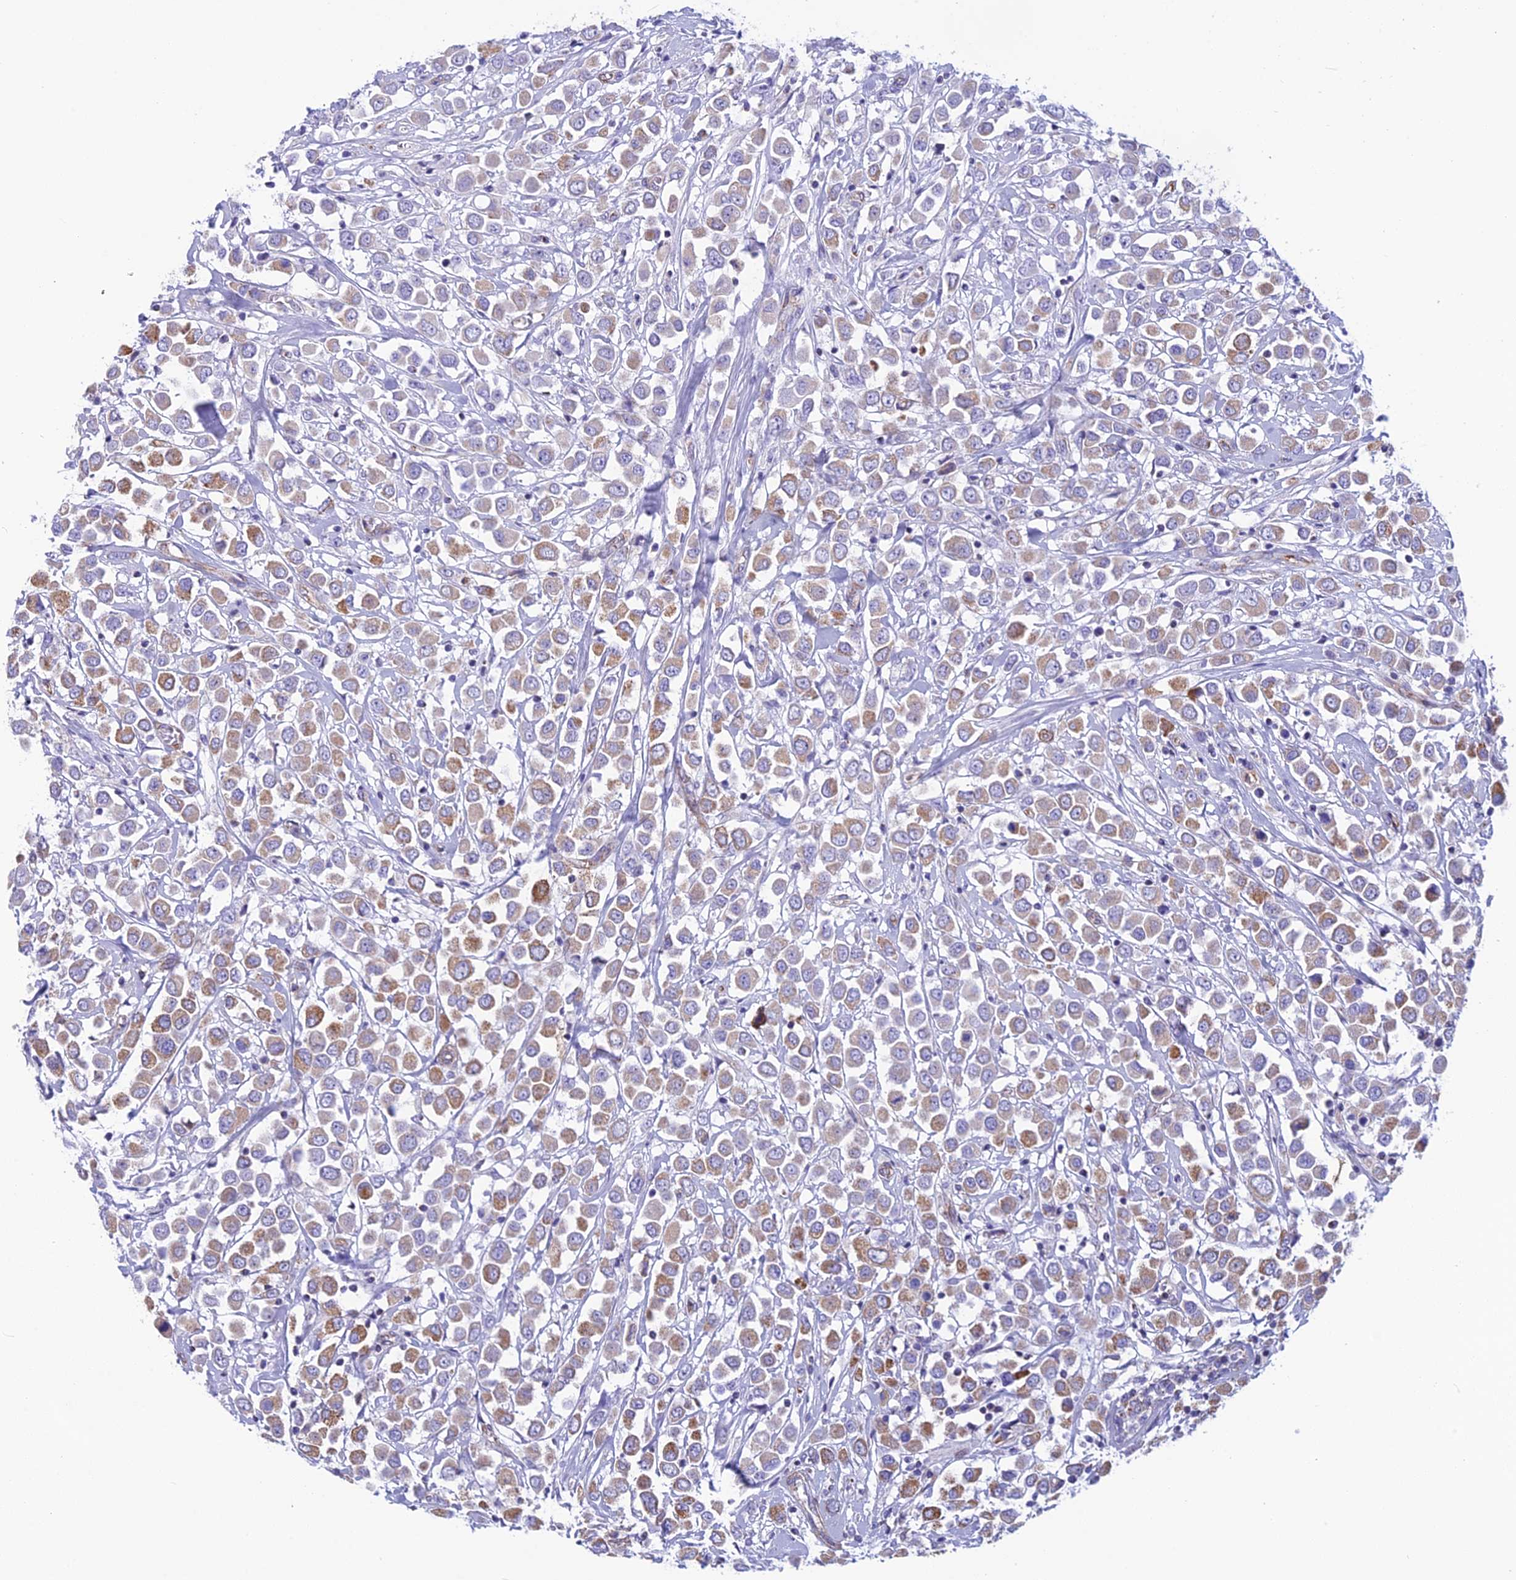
{"staining": {"intensity": "moderate", "quantity": "25%-75%", "location": "cytoplasmic/membranous"}, "tissue": "breast cancer", "cell_type": "Tumor cells", "image_type": "cancer", "snomed": [{"axis": "morphology", "description": "Duct carcinoma"}, {"axis": "topography", "description": "Breast"}], "caption": "Breast invasive ductal carcinoma stained with IHC exhibits moderate cytoplasmic/membranous expression in about 25%-75% of tumor cells.", "gene": "POMGNT1", "patient": {"sex": "female", "age": 61}}